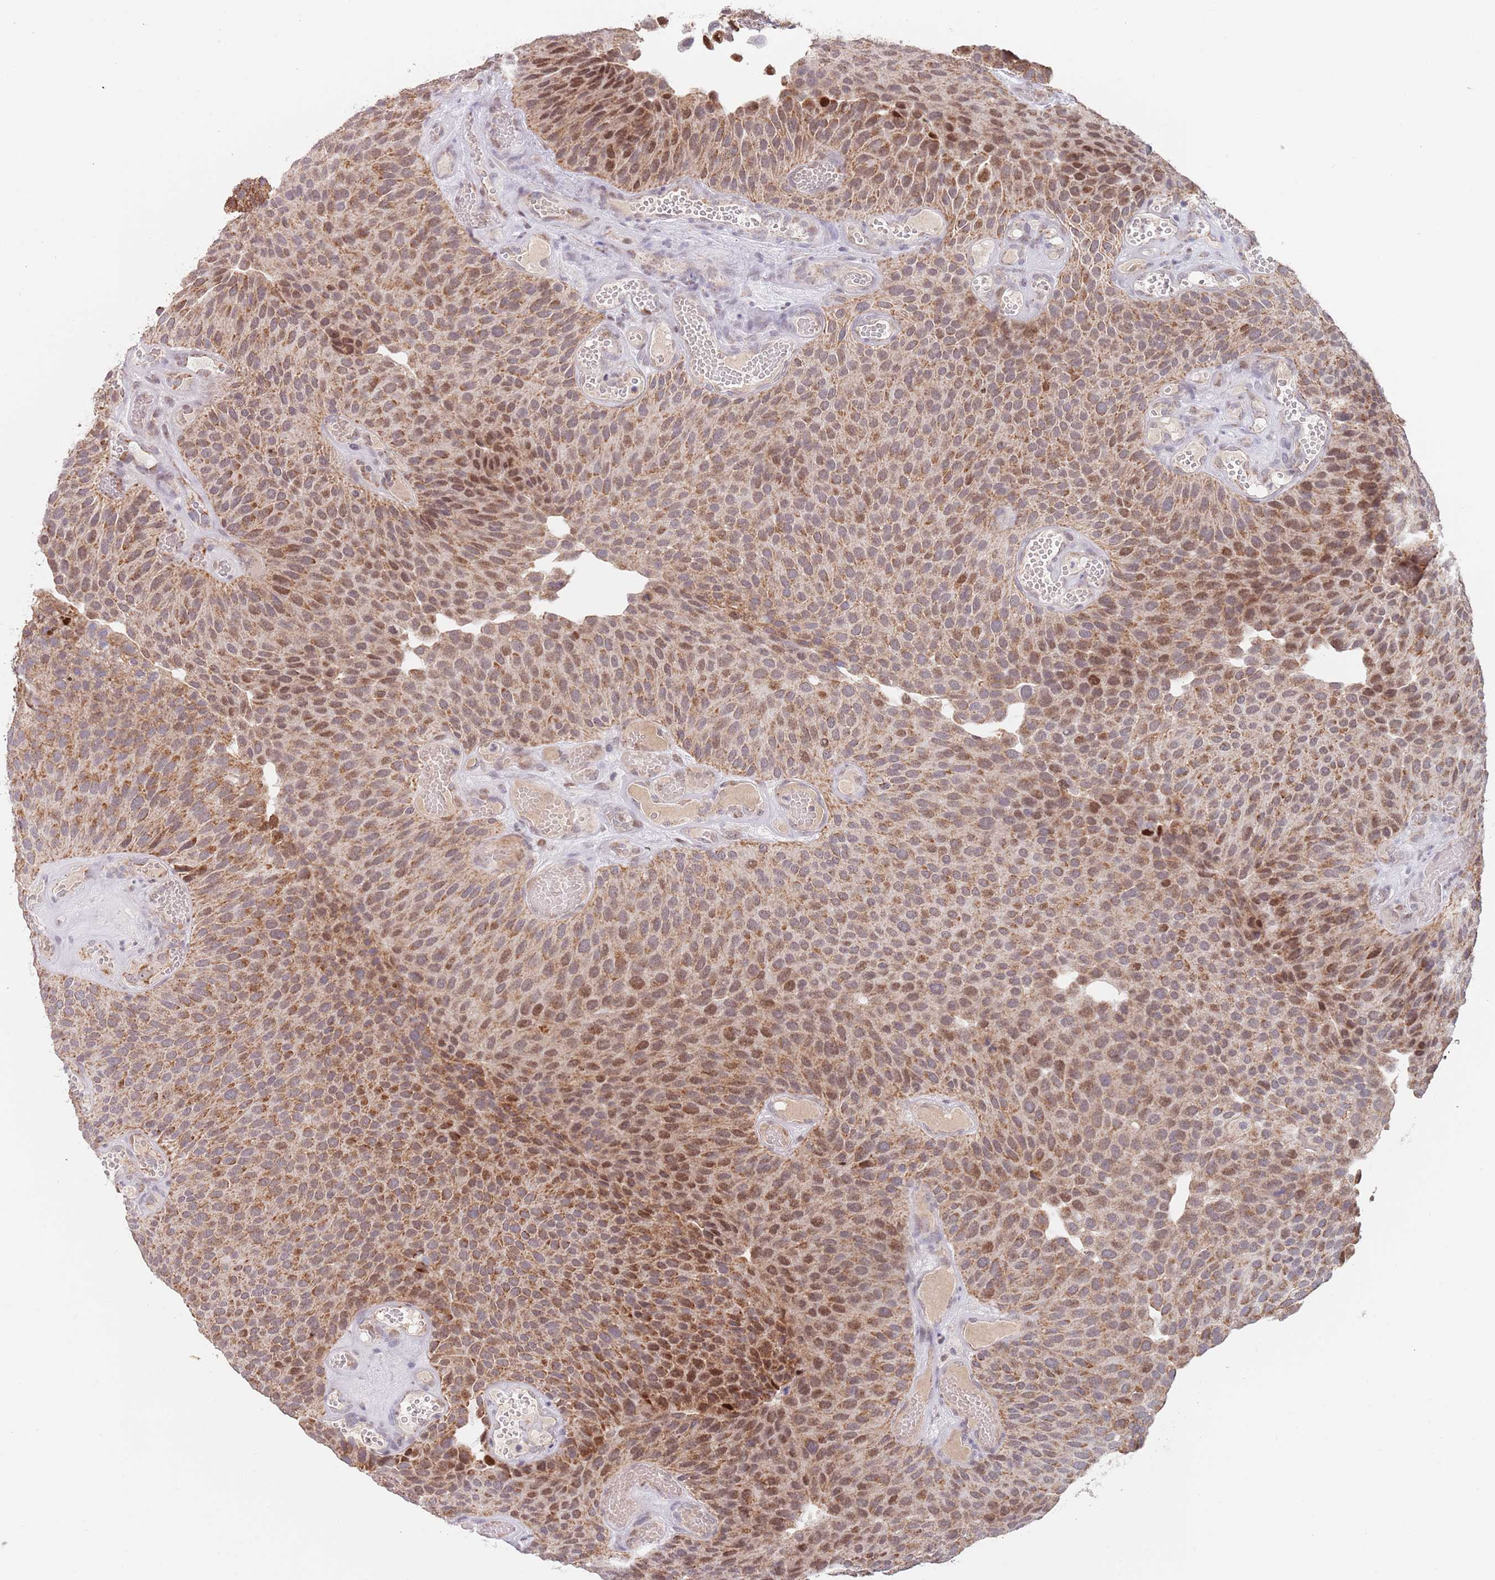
{"staining": {"intensity": "moderate", "quantity": ">75%", "location": "cytoplasmic/membranous,nuclear"}, "tissue": "urothelial cancer", "cell_type": "Tumor cells", "image_type": "cancer", "snomed": [{"axis": "morphology", "description": "Urothelial carcinoma, Low grade"}, {"axis": "topography", "description": "Urinary bladder"}], "caption": "Immunohistochemical staining of urothelial carcinoma (low-grade) displays medium levels of moderate cytoplasmic/membranous and nuclear protein expression in about >75% of tumor cells. Using DAB (brown) and hematoxylin (blue) stains, captured at high magnification using brightfield microscopy.", "gene": "TIMM13", "patient": {"sex": "male", "age": 89}}